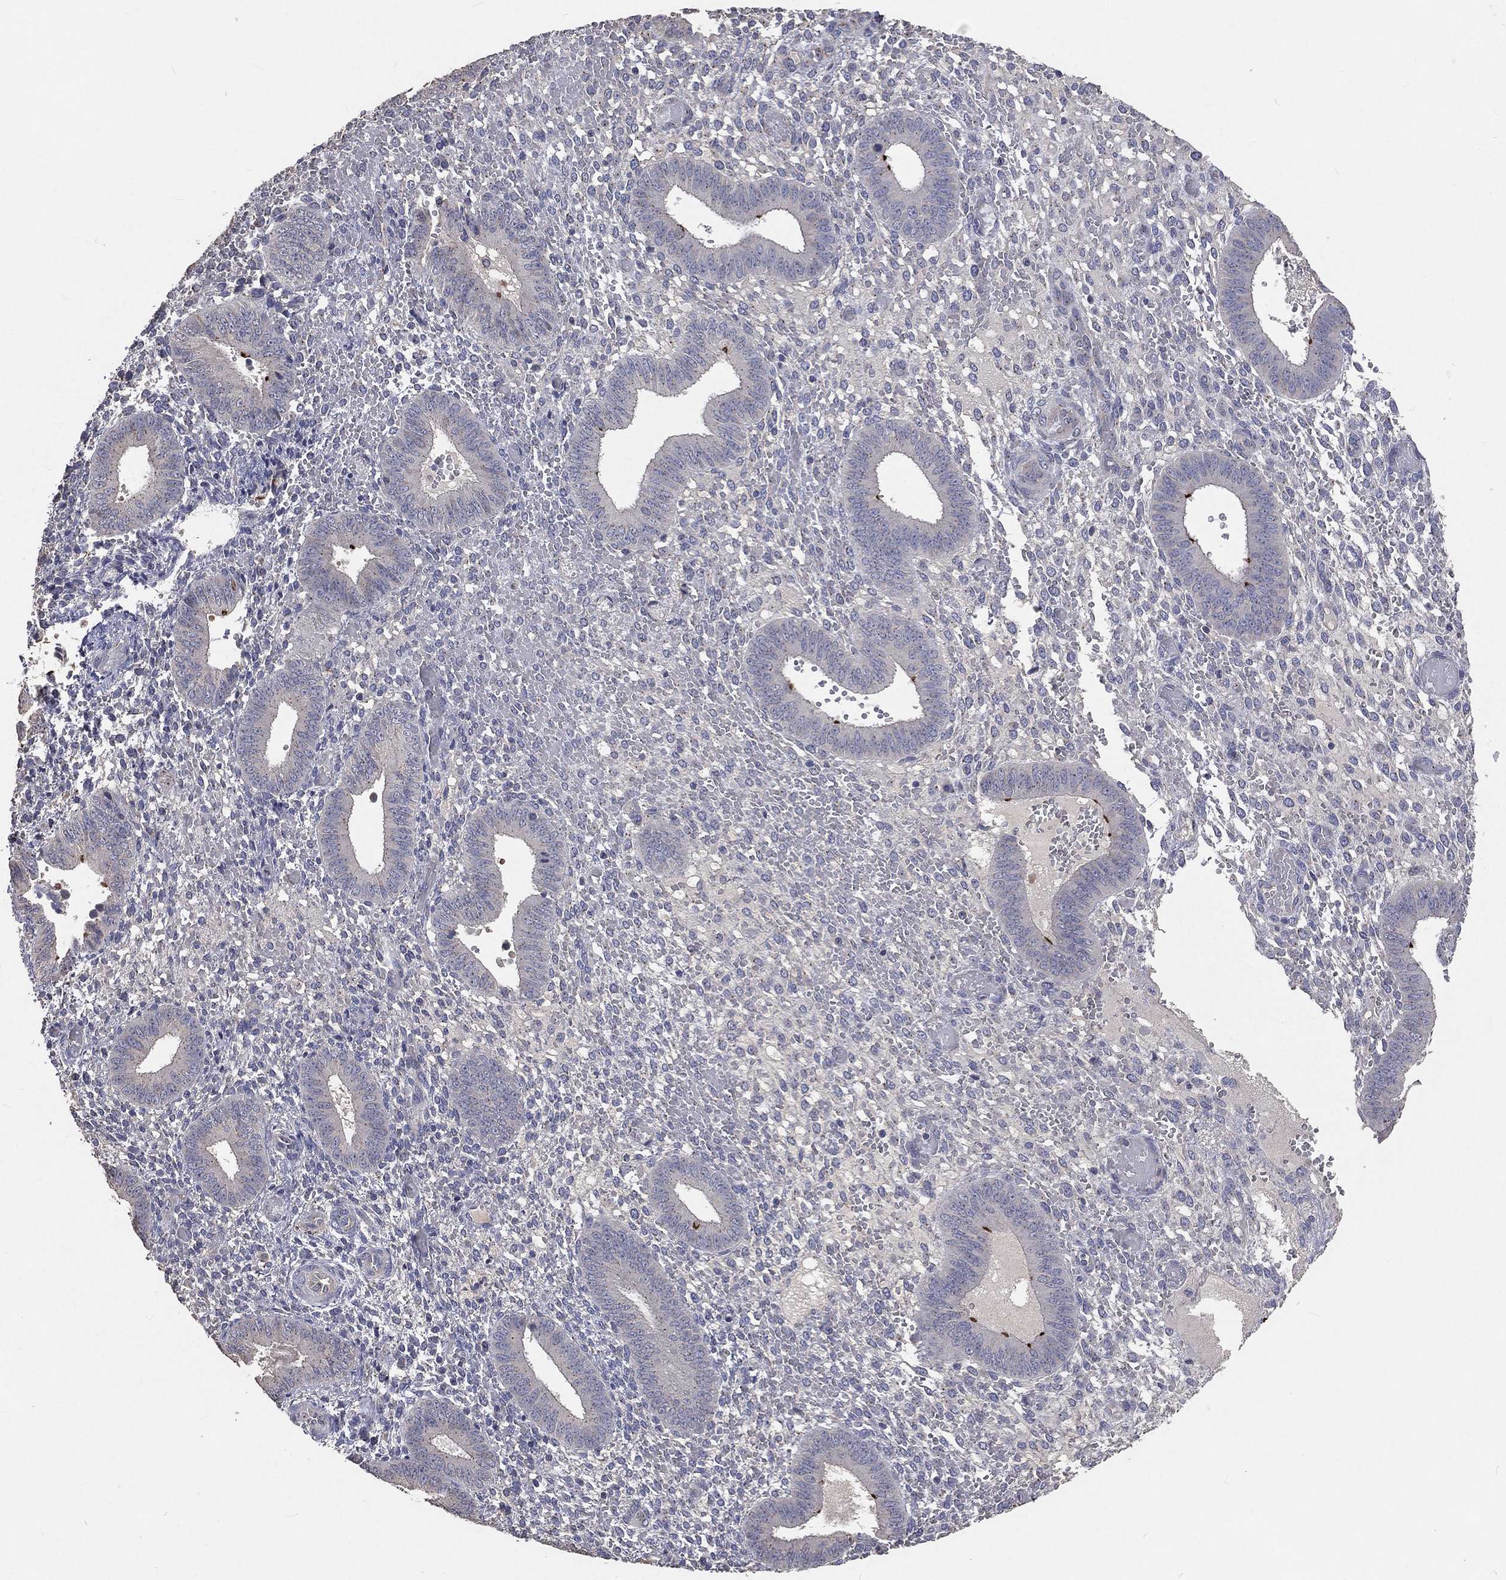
{"staining": {"intensity": "negative", "quantity": "none", "location": "none"}, "tissue": "endometrium", "cell_type": "Cells in endometrial stroma", "image_type": "normal", "snomed": [{"axis": "morphology", "description": "Normal tissue, NOS"}, {"axis": "topography", "description": "Endometrium"}], "caption": "Immunohistochemistry photomicrograph of benign endometrium stained for a protein (brown), which reveals no staining in cells in endometrial stroma.", "gene": "CROCC", "patient": {"sex": "female", "age": 42}}